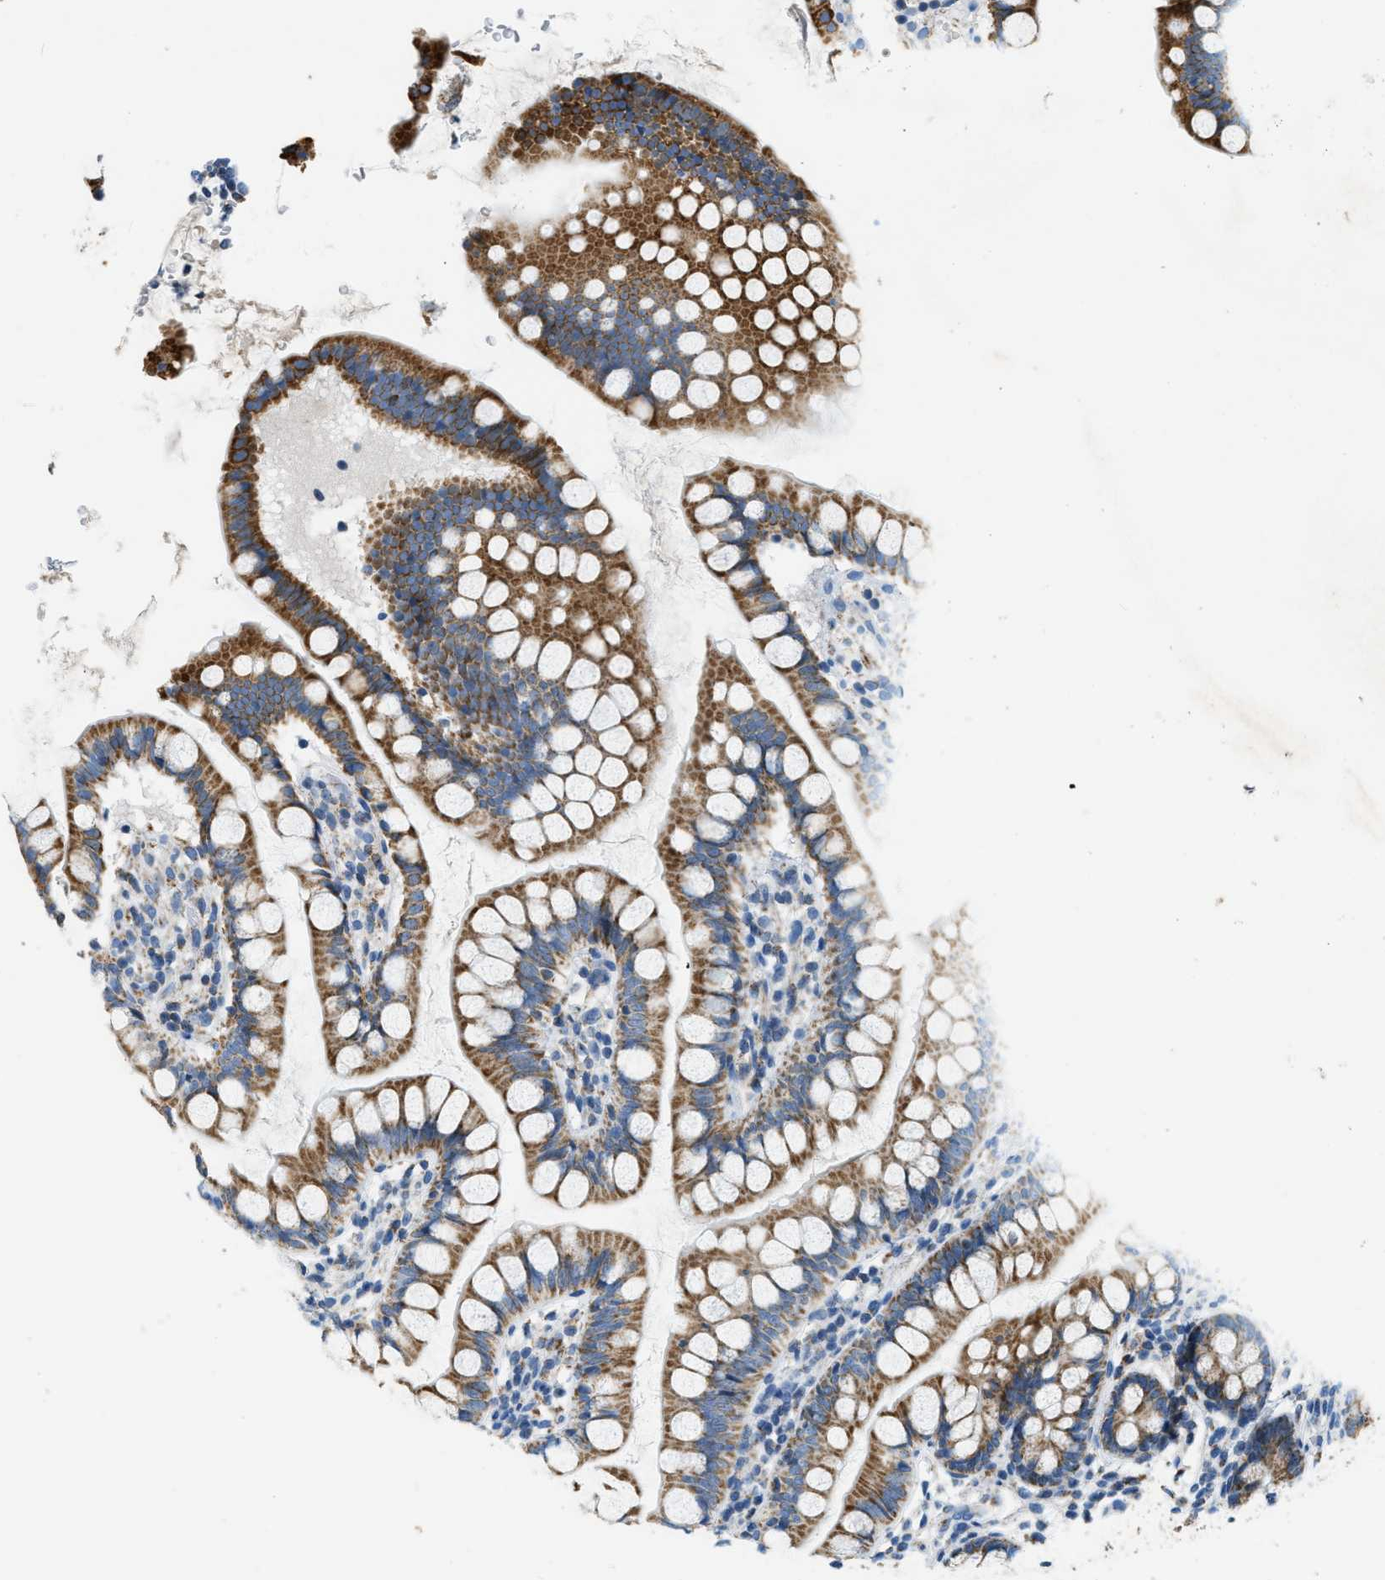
{"staining": {"intensity": "strong", "quantity": ">75%", "location": "cytoplasmic/membranous"}, "tissue": "small intestine", "cell_type": "Glandular cells", "image_type": "normal", "snomed": [{"axis": "morphology", "description": "Normal tissue, NOS"}, {"axis": "topography", "description": "Small intestine"}], "caption": "About >75% of glandular cells in normal small intestine display strong cytoplasmic/membranous protein expression as visualized by brown immunohistochemical staining.", "gene": "ACADVL", "patient": {"sex": "female", "age": 84}}